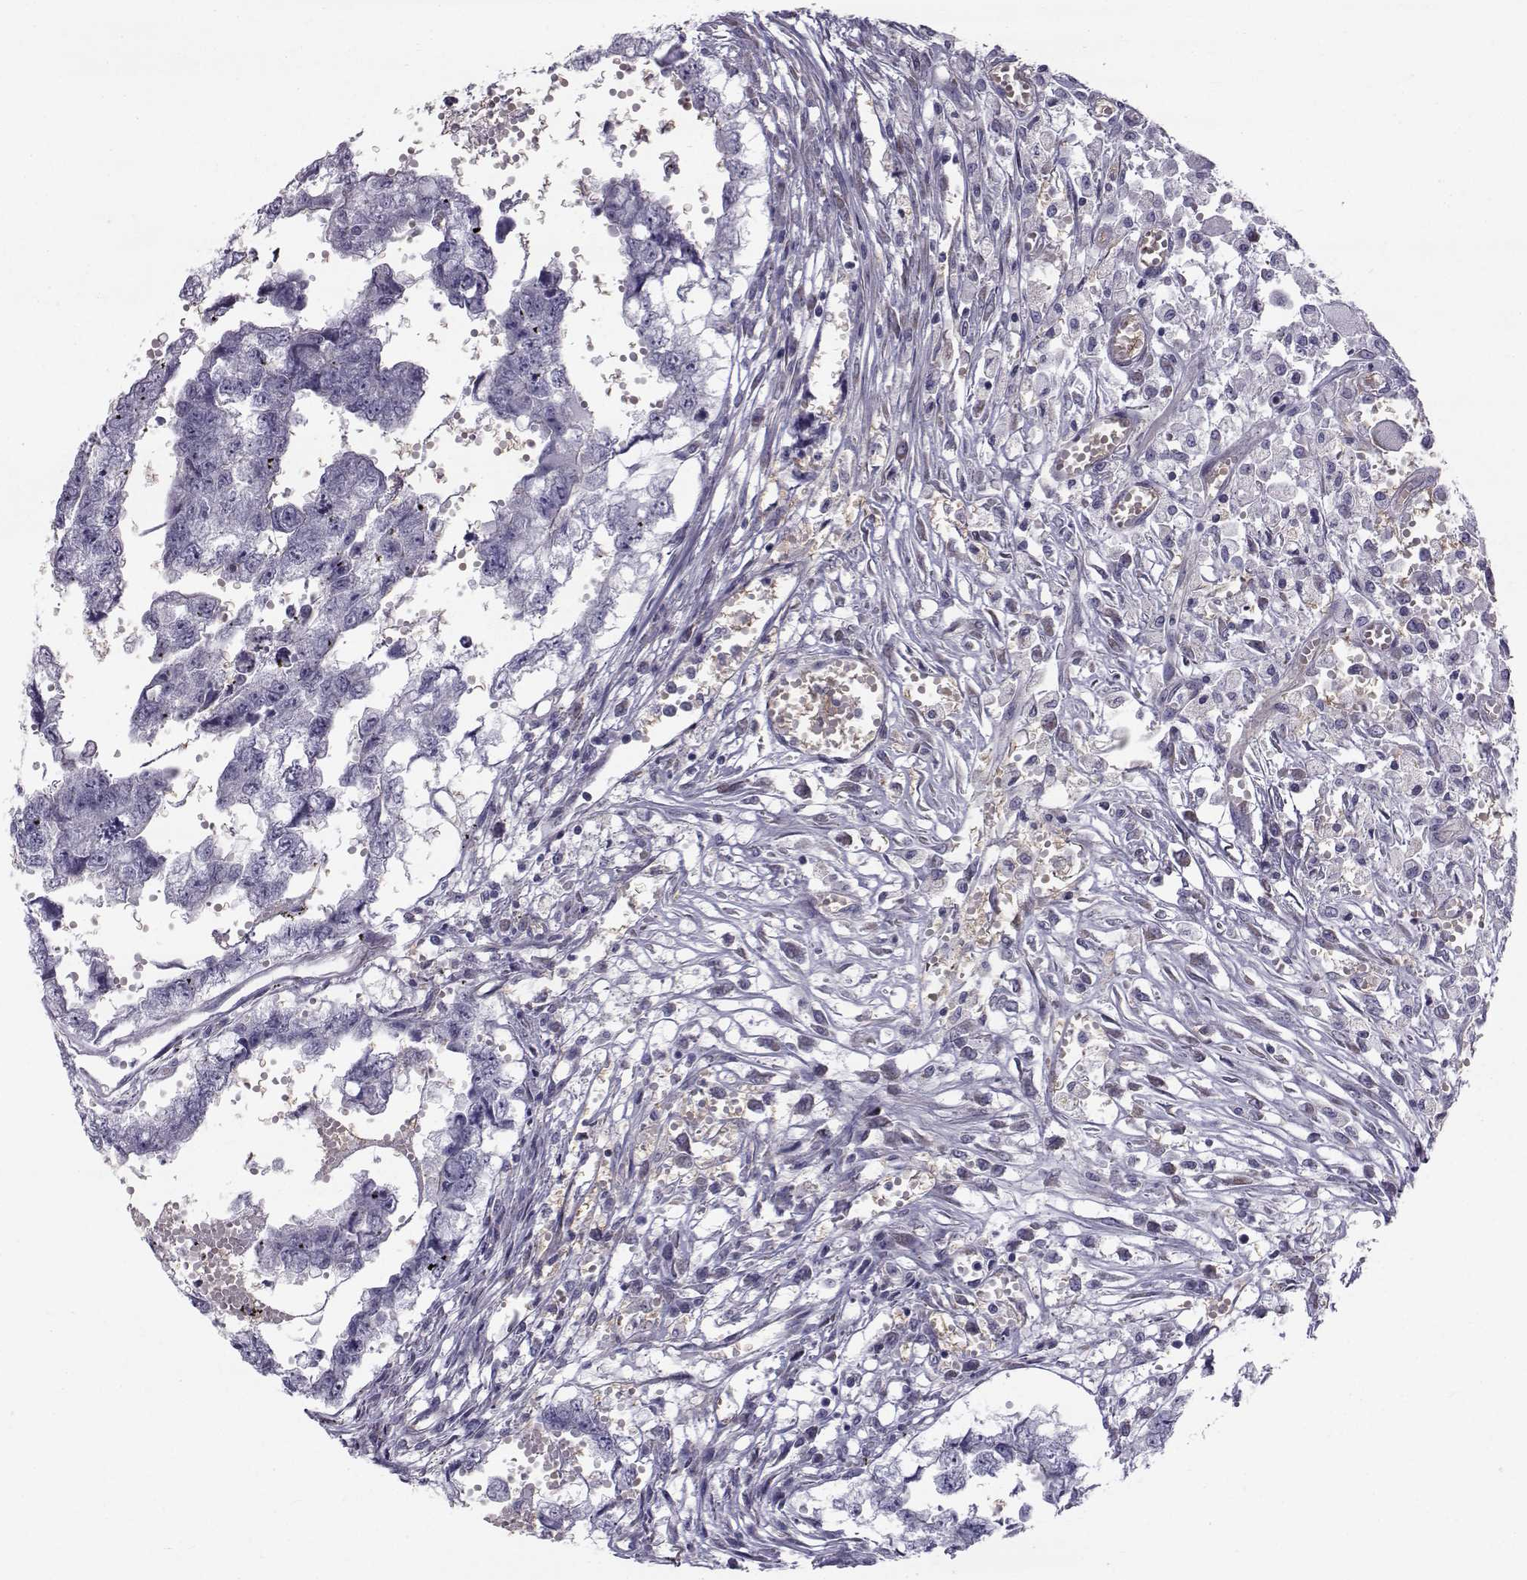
{"staining": {"intensity": "negative", "quantity": "none", "location": "none"}, "tissue": "testis cancer", "cell_type": "Tumor cells", "image_type": "cancer", "snomed": [{"axis": "morphology", "description": "Carcinoma, Embryonal, NOS"}, {"axis": "morphology", "description": "Teratoma, malignant, NOS"}, {"axis": "topography", "description": "Testis"}], "caption": "High power microscopy micrograph of an immunohistochemistry histopathology image of testis cancer, revealing no significant expression in tumor cells. (DAB IHC visualized using brightfield microscopy, high magnification).", "gene": "QPCT", "patient": {"sex": "male", "age": 44}}